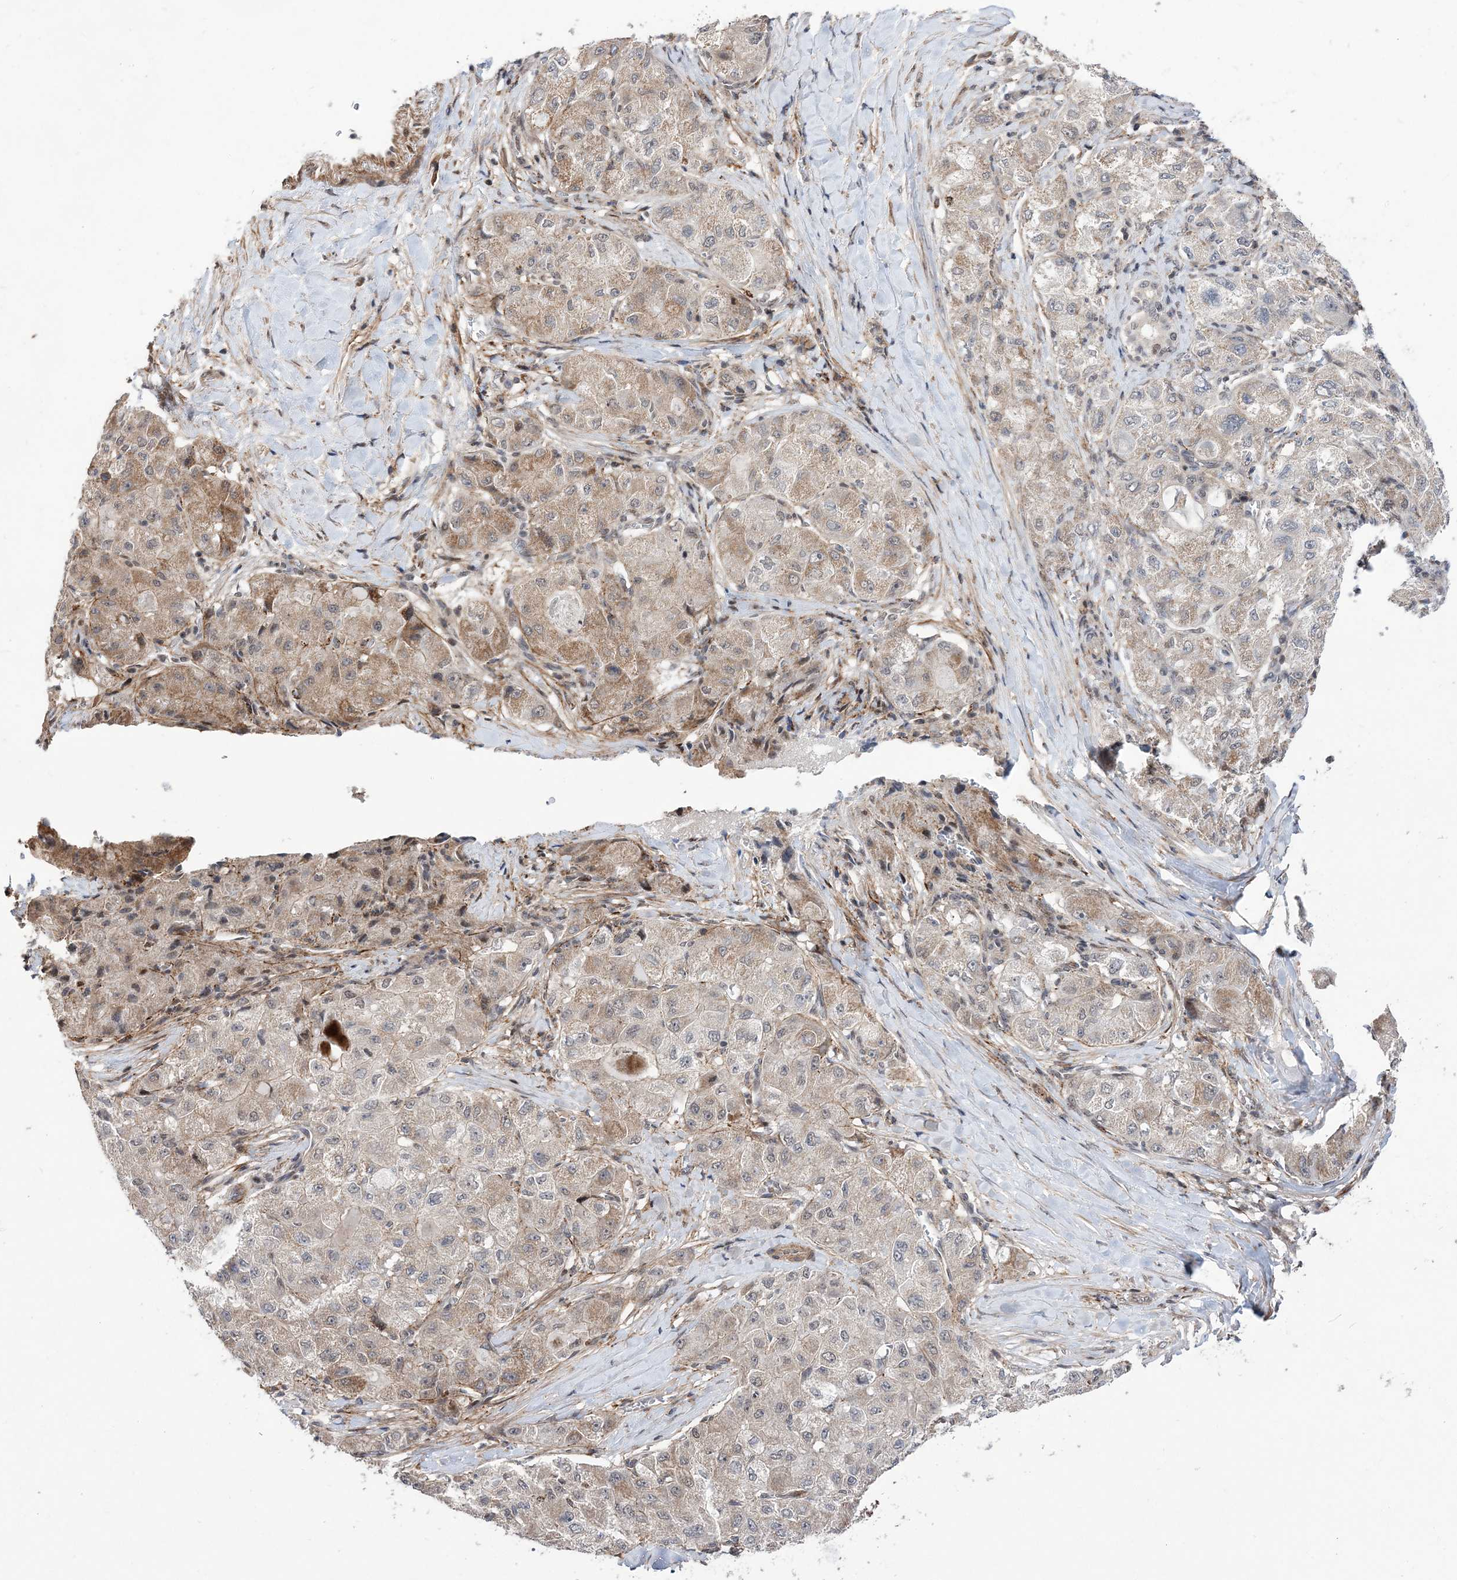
{"staining": {"intensity": "weak", "quantity": "<25%", "location": "cytoplasmic/membranous"}, "tissue": "liver cancer", "cell_type": "Tumor cells", "image_type": "cancer", "snomed": [{"axis": "morphology", "description": "Carcinoma, Hepatocellular, NOS"}, {"axis": "topography", "description": "Liver"}], "caption": "IHC of human liver cancer shows no expression in tumor cells.", "gene": "BOD1L1", "patient": {"sex": "male", "age": 80}}